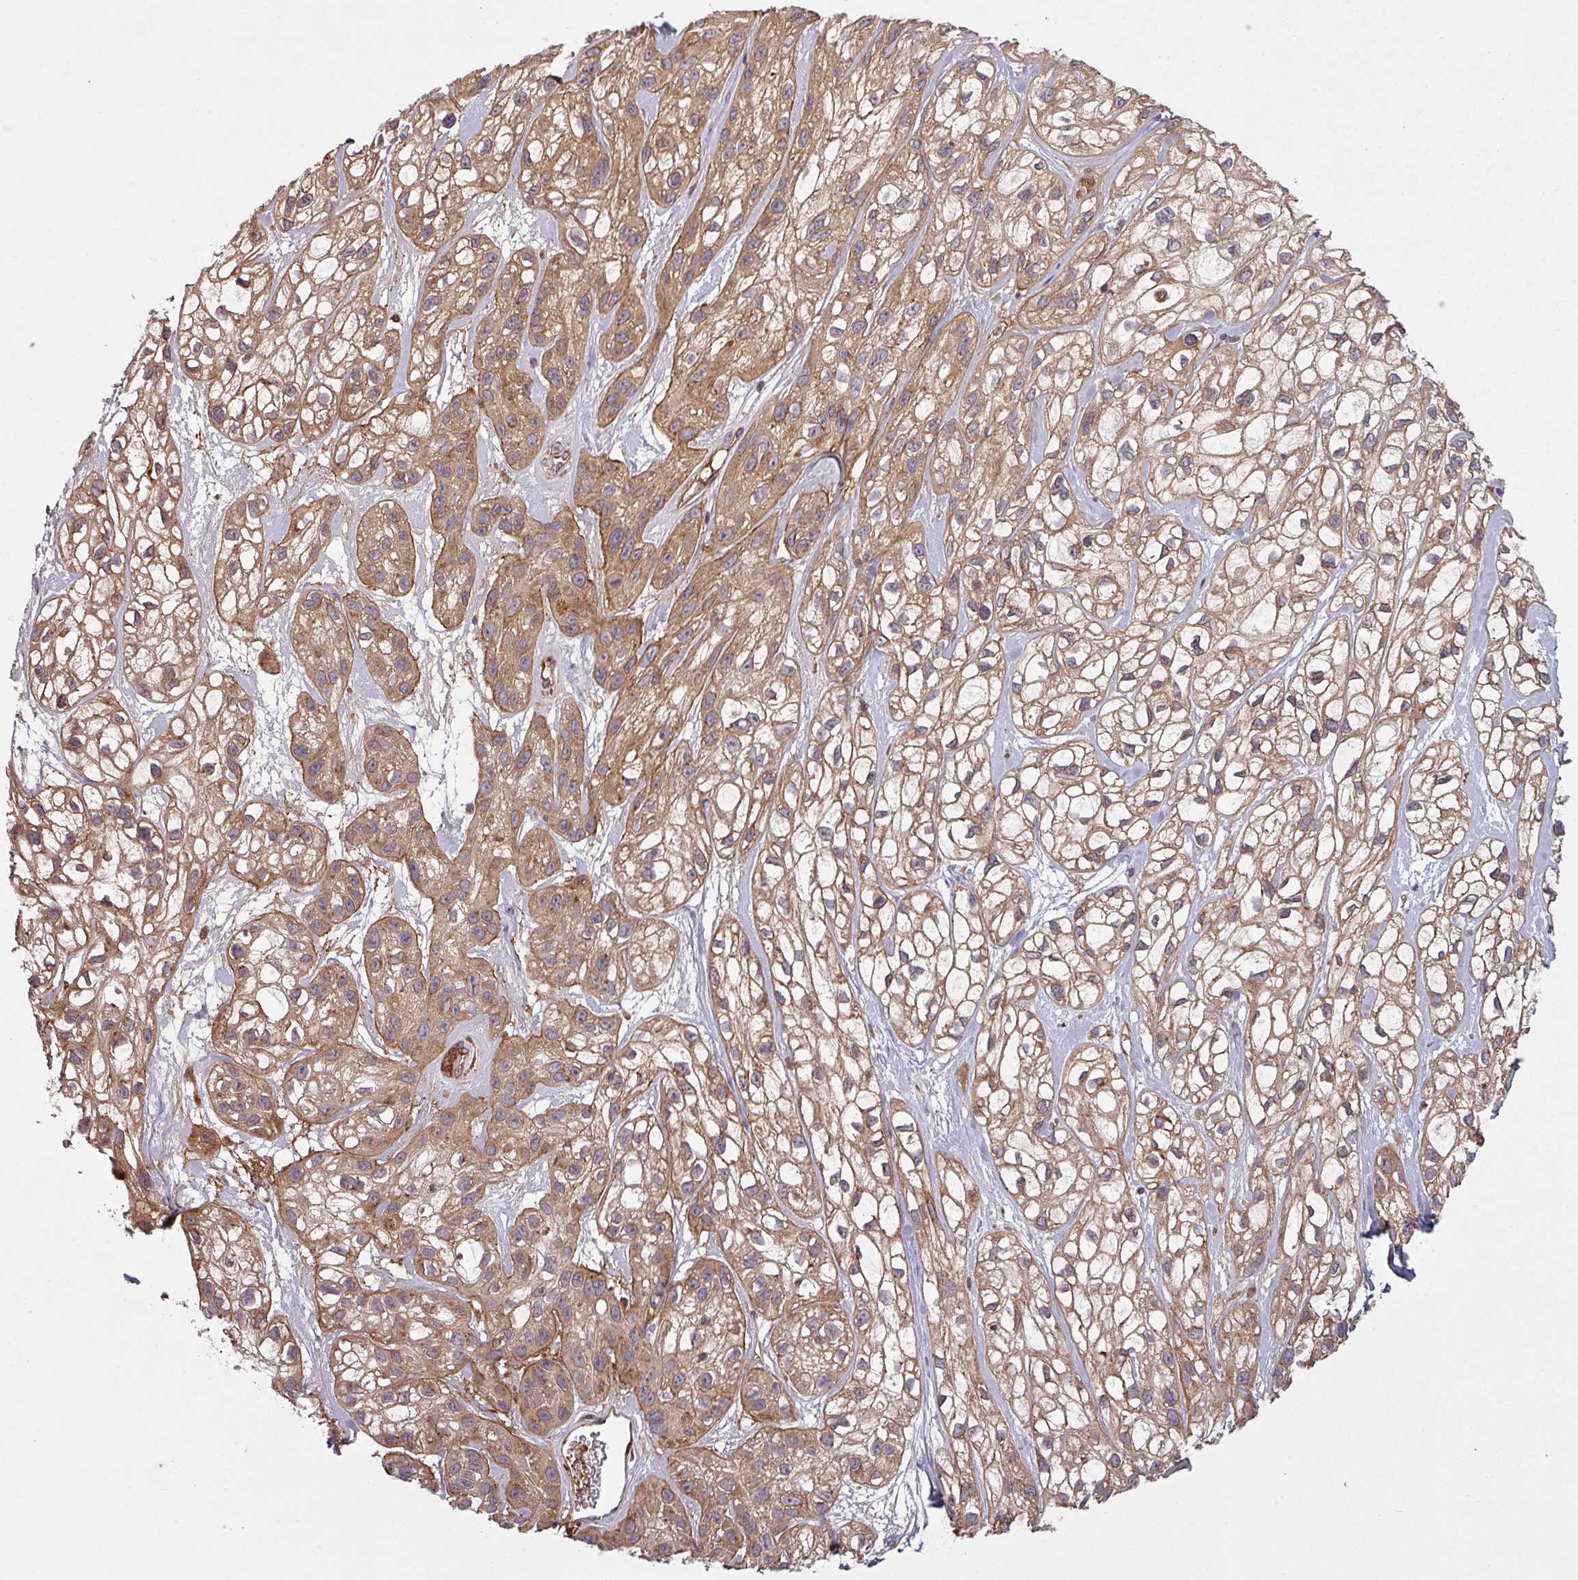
{"staining": {"intensity": "moderate", "quantity": ">75%", "location": "cytoplasmic/membranous"}, "tissue": "skin cancer", "cell_type": "Tumor cells", "image_type": "cancer", "snomed": [{"axis": "morphology", "description": "Squamous cell carcinoma, NOS"}, {"axis": "topography", "description": "Skin"}], "caption": "A brown stain highlights moderate cytoplasmic/membranous positivity of a protein in skin cancer (squamous cell carcinoma) tumor cells.", "gene": "SNRNP25", "patient": {"sex": "male", "age": 82}}